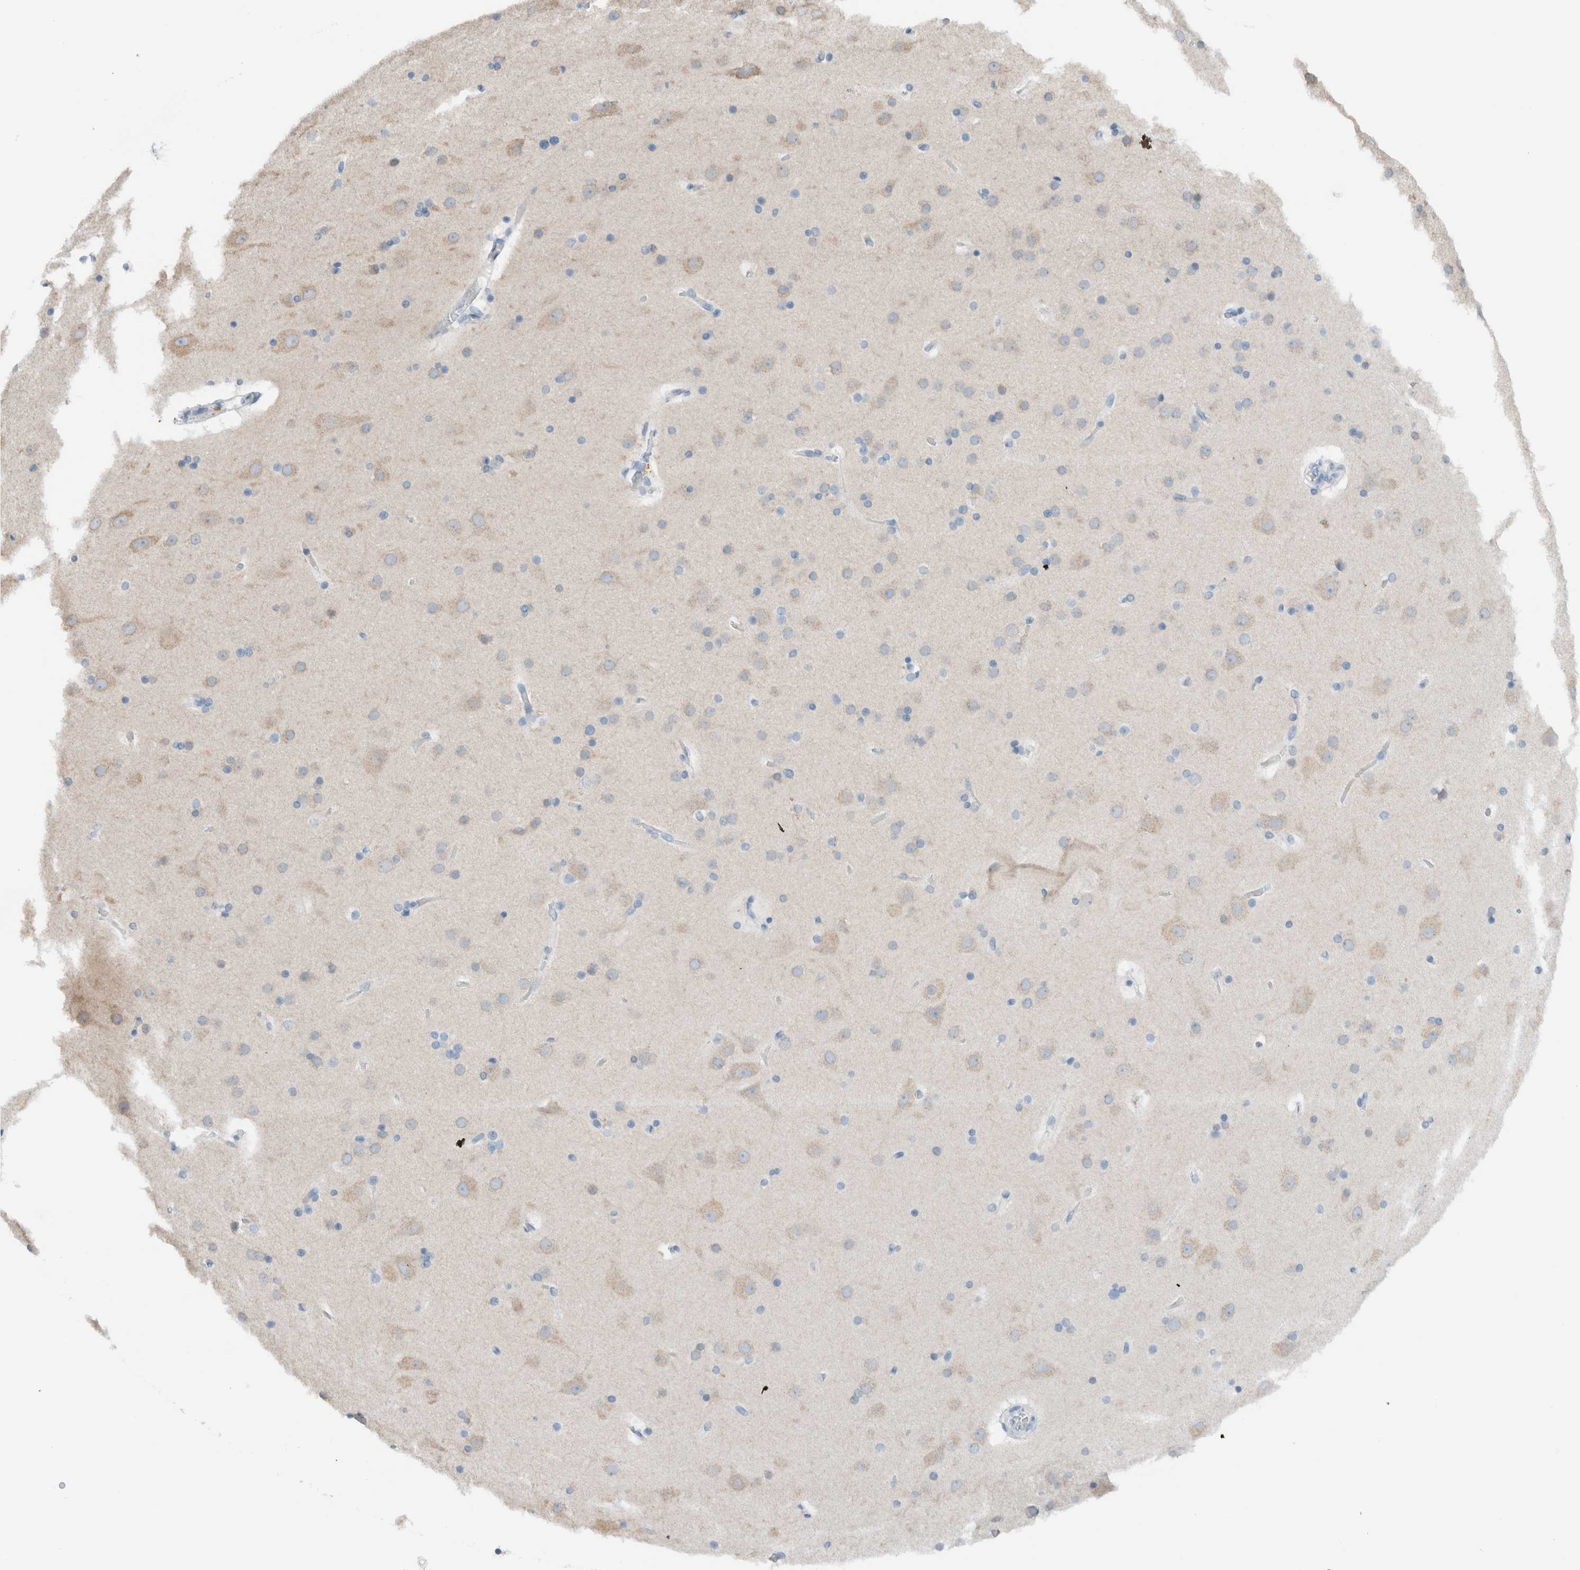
{"staining": {"intensity": "negative", "quantity": "none", "location": "none"}, "tissue": "cerebral cortex", "cell_type": "Endothelial cells", "image_type": "normal", "snomed": [{"axis": "morphology", "description": "Normal tissue, NOS"}, {"axis": "topography", "description": "Cerebral cortex"}], "caption": "DAB immunohistochemical staining of unremarkable cerebral cortex exhibits no significant expression in endothelial cells. Brightfield microscopy of IHC stained with DAB (brown) and hematoxylin (blue), captured at high magnification.", "gene": "DUOX1", "patient": {"sex": "male", "age": 57}}